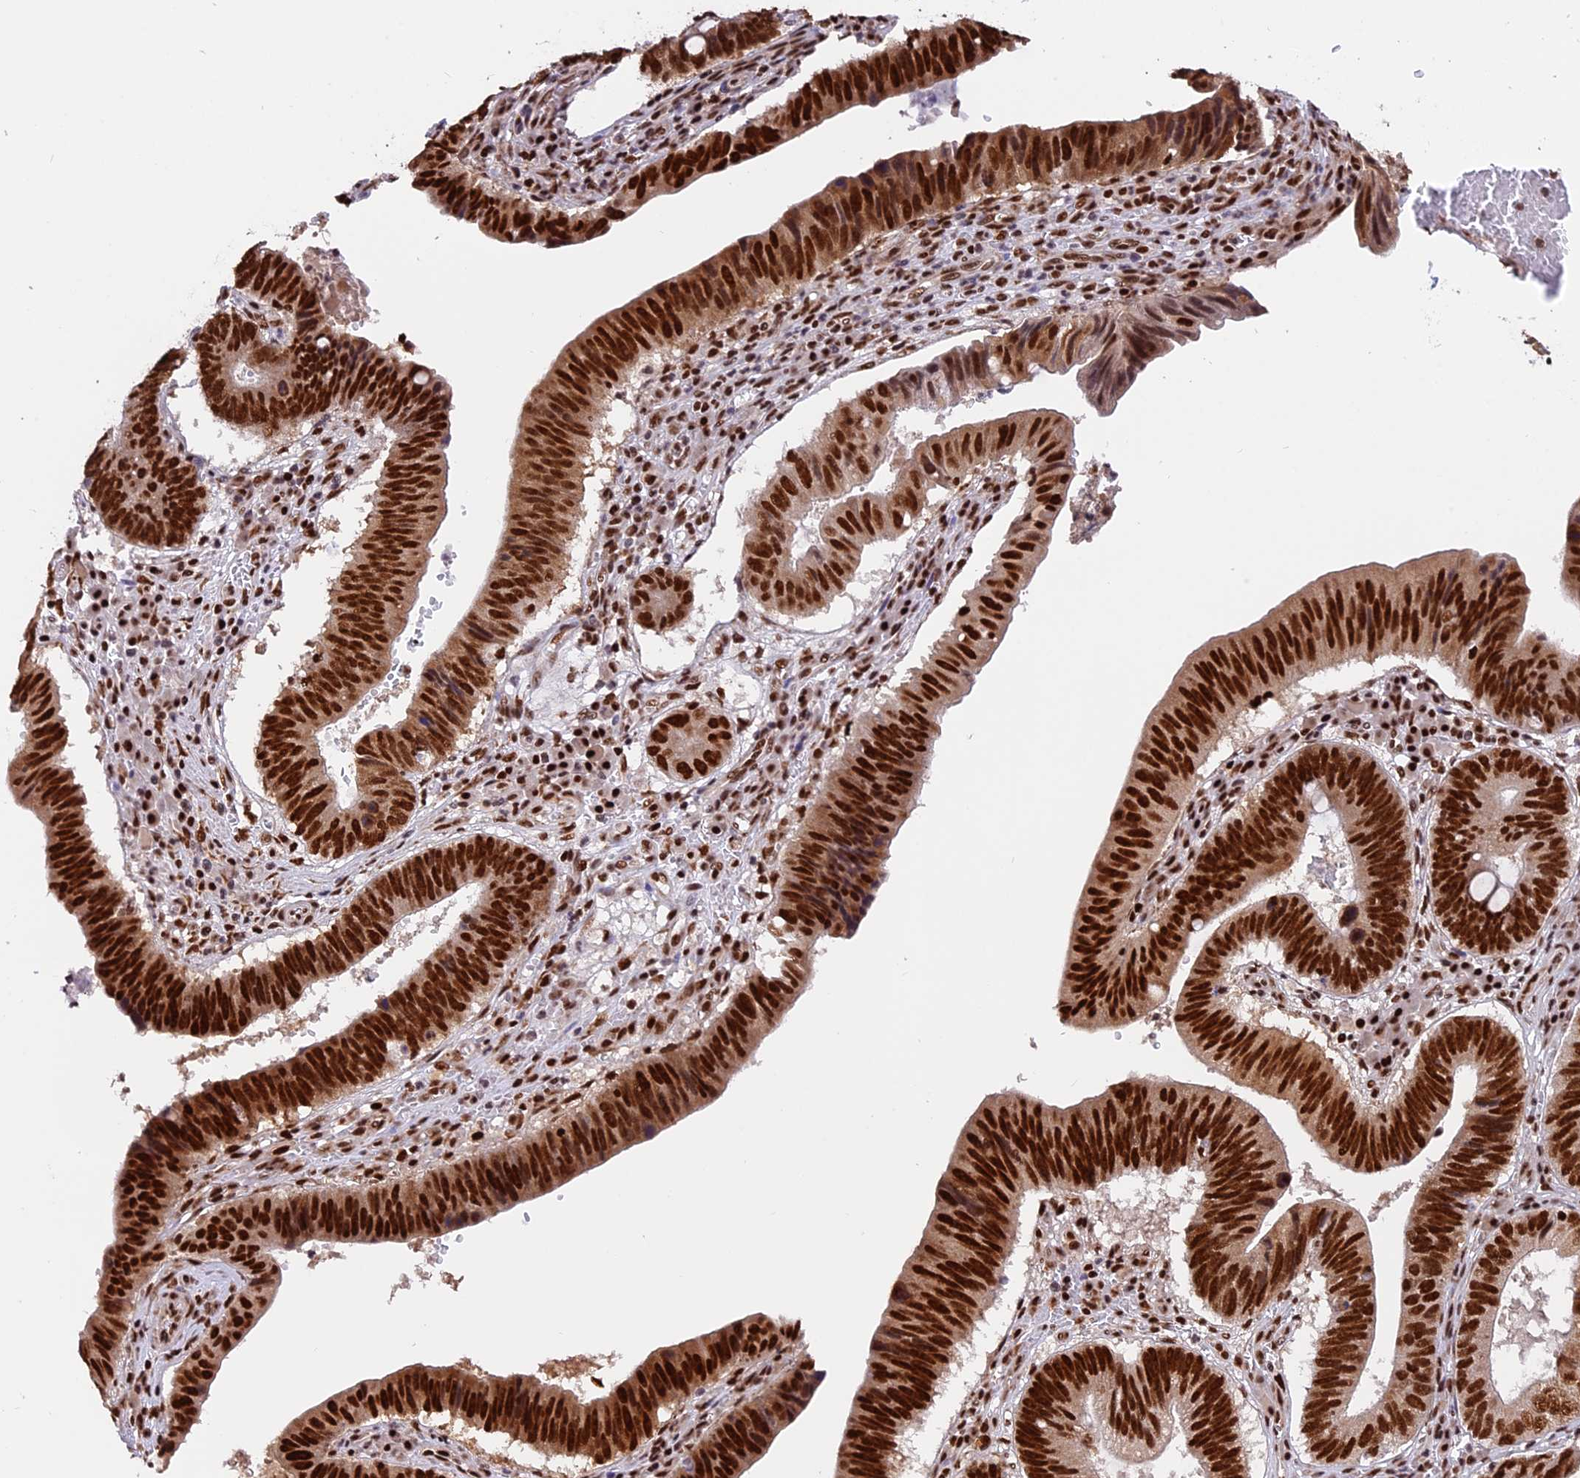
{"staining": {"intensity": "strong", "quantity": ">75%", "location": "nuclear"}, "tissue": "stomach cancer", "cell_type": "Tumor cells", "image_type": "cancer", "snomed": [{"axis": "morphology", "description": "Adenocarcinoma, NOS"}, {"axis": "topography", "description": "Stomach"}], "caption": "Approximately >75% of tumor cells in stomach adenocarcinoma reveal strong nuclear protein expression as visualized by brown immunohistochemical staining.", "gene": "RAMAC", "patient": {"sex": "male", "age": 59}}